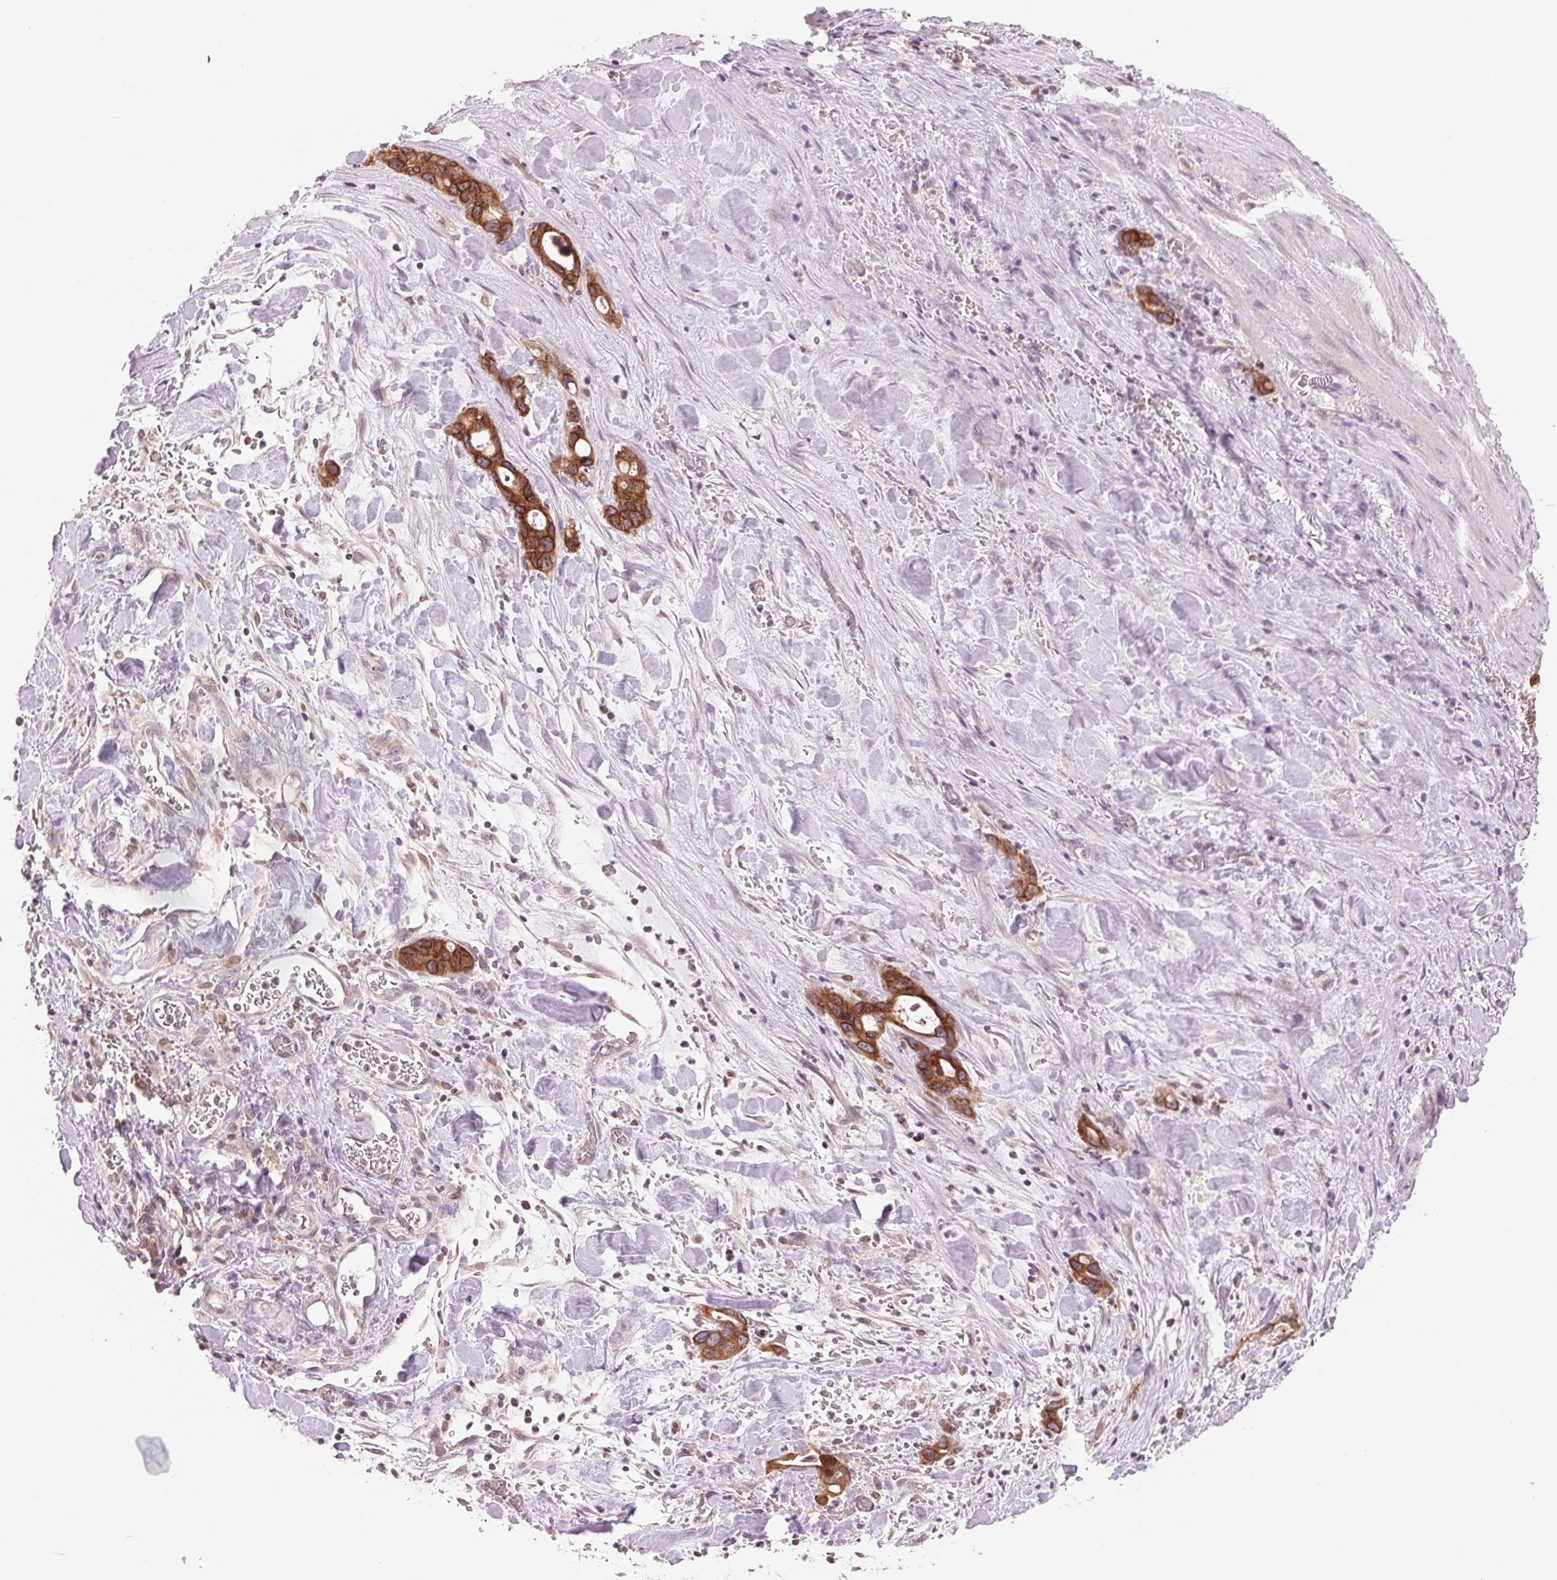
{"staining": {"intensity": "strong", "quantity": ">75%", "location": "cytoplasmic/membranous"}, "tissue": "stomach cancer", "cell_type": "Tumor cells", "image_type": "cancer", "snomed": [{"axis": "morphology", "description": "Normal tissue, NOS"}, {"axis": "morphology", "description": "Adenocarcinoma, NOS"}, {"axis": "topography", "description": "Esophagus"}, {"axis": "topography", "description": "Stomach, upper"}], "caption": "The immunohistochemical stain shows strong cytoplasmic/membranous positivity in tumor cells of adenocarcinoma (stomach) tissue.", "gene": "TECR", "patient": {"sex": "male", "age": 74}}